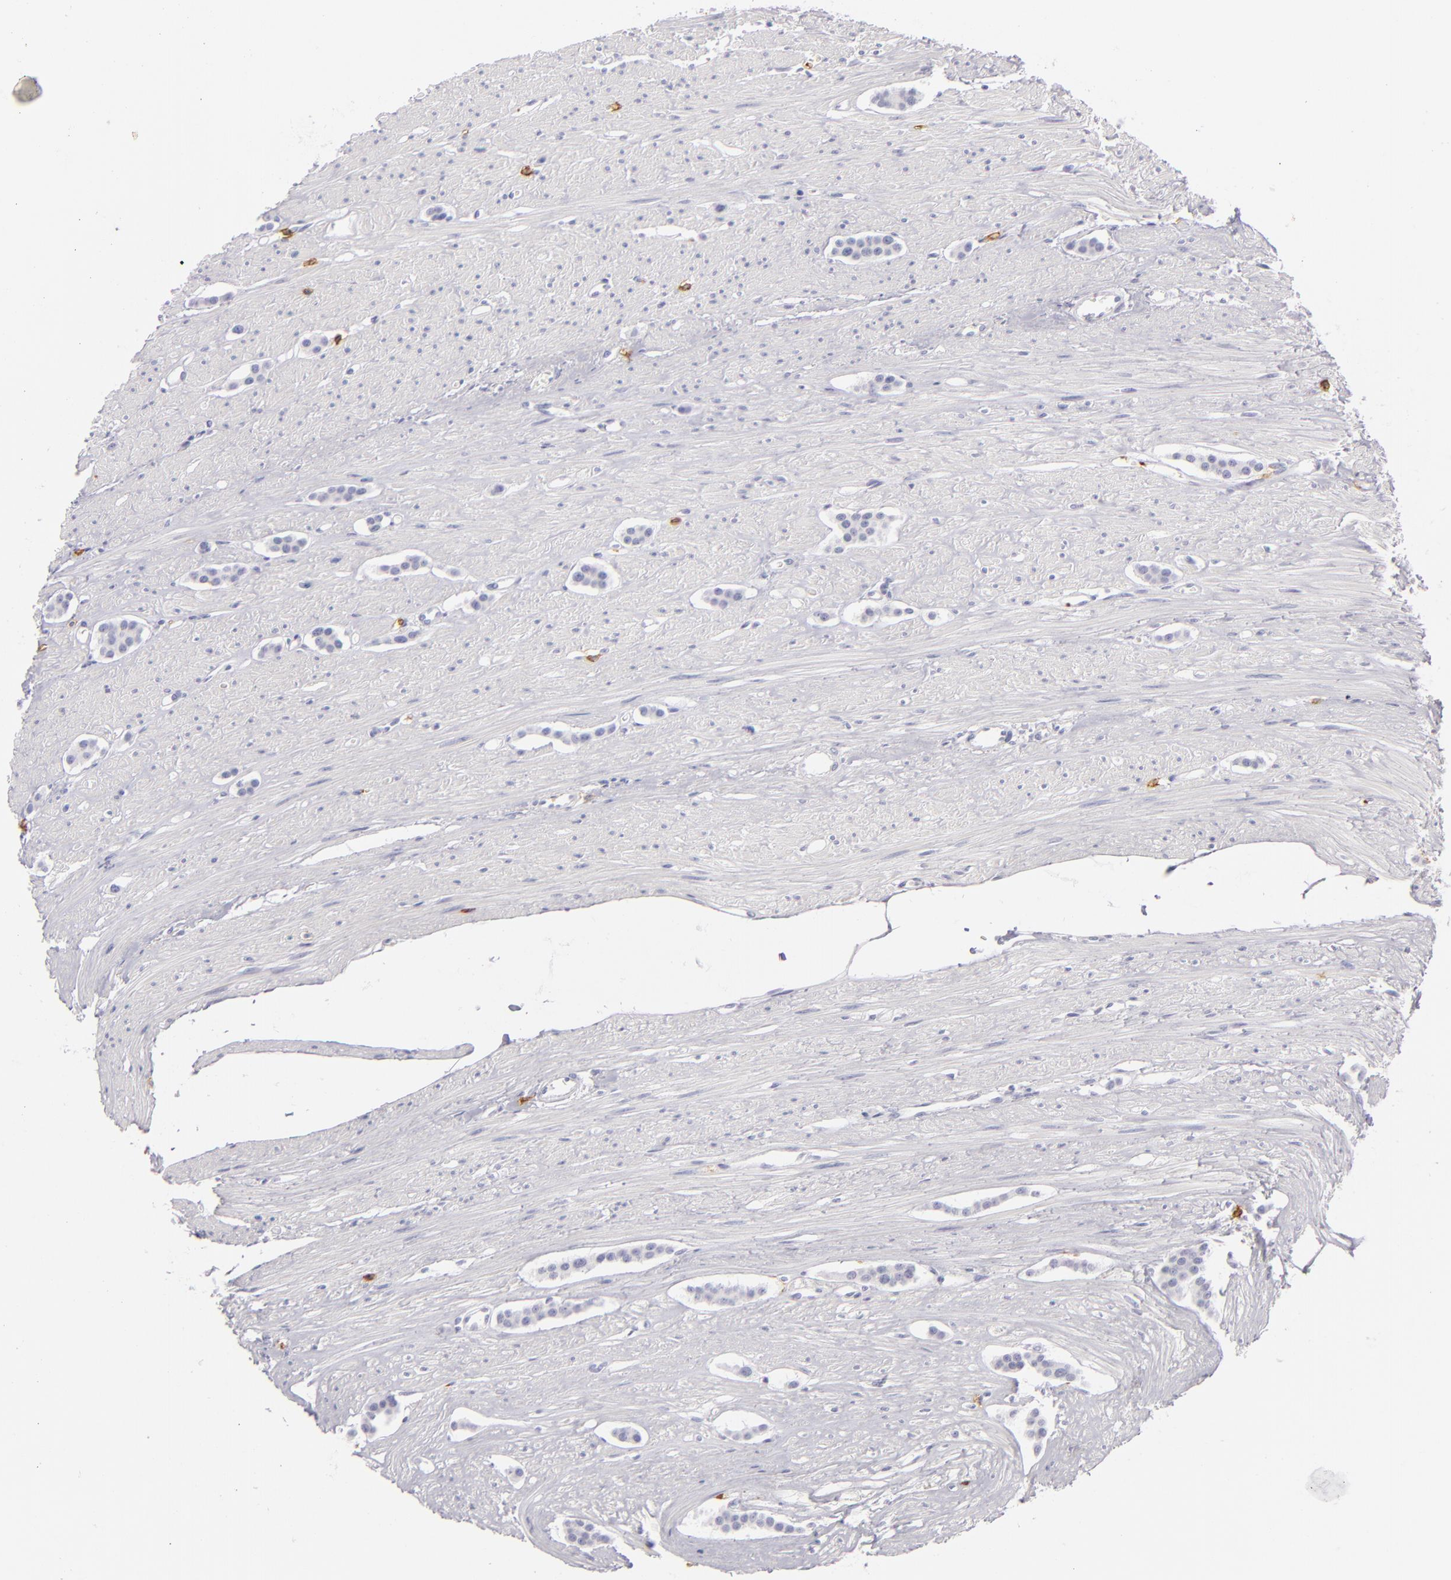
{"staining": {"intensity": "negative", "quantity": "none", "location": "none"}, "tissue": "carcinoid", "cell_type": "Tumor cells", "image_type": "cancer", "snomed": [{"axis": "morphology", "description": "Carcinoid, malignant, NOS"}, {"axis": "topography", "description": "Small intestine"}], "caption": "Tumor cells show no significant protein staining in carcinoid. (IHC, brightfield microscopy, high magnification).", "gene": "LAT", "patient": {"sex": "male", "age": 60}}